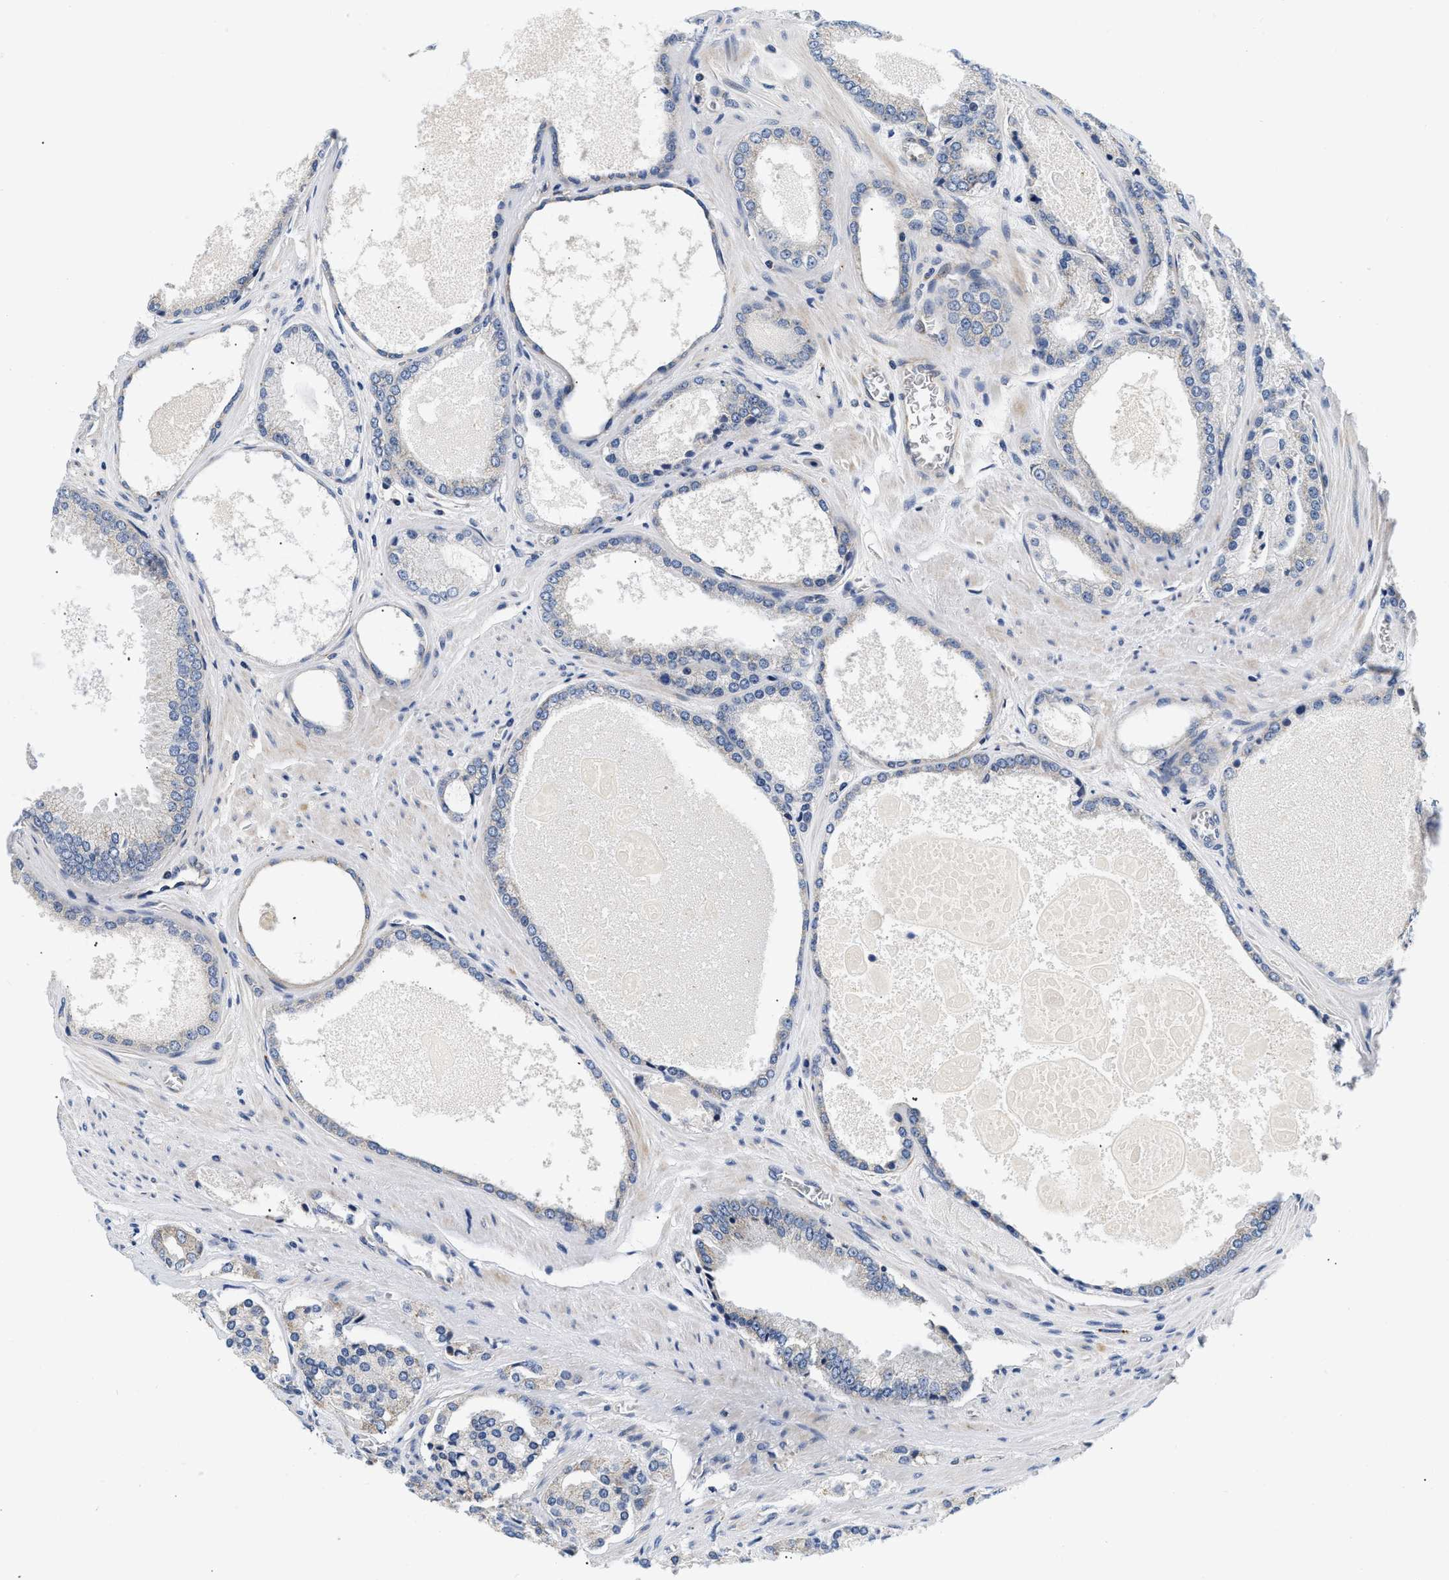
{"staining": {"intensity": "negative", "quantity": "none", "location": "none"}, "tissue": "prostate cancer", "cell_type": "Tumor cells", "image_type": "cancer", "snomed": [{"axis": "morphology", "description": "Adenocarcinoma, High grade"}, {"axis": "topography", "description": "Prostate"}], "caption": "IHC histopathology image of high-grade adenocarcinoma (prostate) stained for a protein (brown), which demonstrates no positivity in tumor cells. The staining was performed using DAB to visualize the protein expression in brown, while the nuclei were stained in blue with hematoxylin (Magnification: 20x).", "gene": "PDP1", "patient": {"sex": "male", "age": 65}}